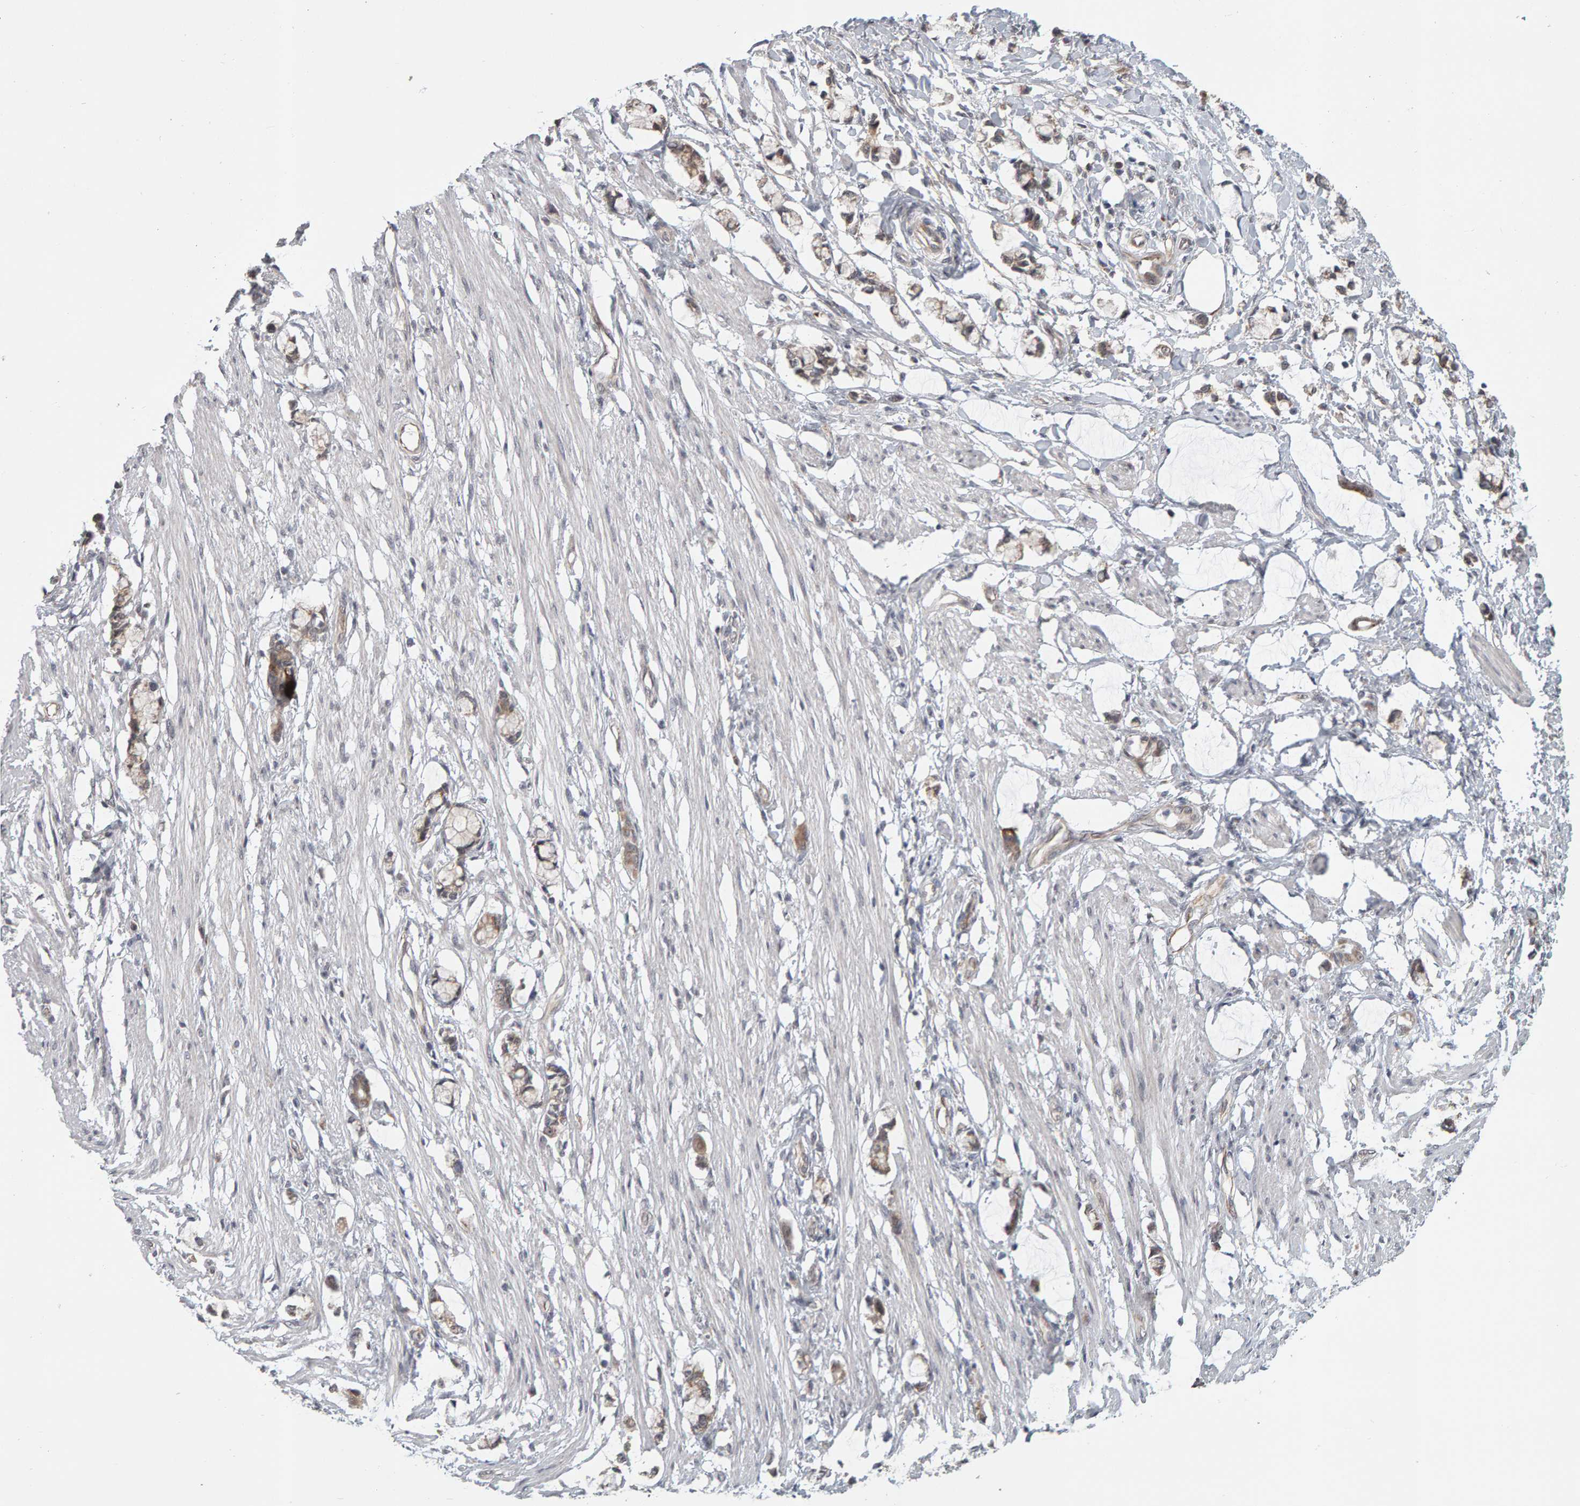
{"staining": {"intensity": "negative", "quantity": "none", "location": "none"}, "tissue": "smooth muscle", "cell_type": "Smooth muscle cells", "image_type": "normal", "snomed": [{"axis": "morphology", "description": "Normal tissue, NOS"}, {"axis": "morphology", "description": "Adenocarcinoma, NOS"}, {"axis": "topography", "description": "Smooth muscle"}, {"axis": "topography", "description": "Colon"}], "caption": "IHC histopathology image of normal smooth muscle: smooth muscle stained with DAB exhibits no significant protein positivity in smooth muscle cells.", "gene": "DAP3", "patient": {"sex": "male", "age": 14}}